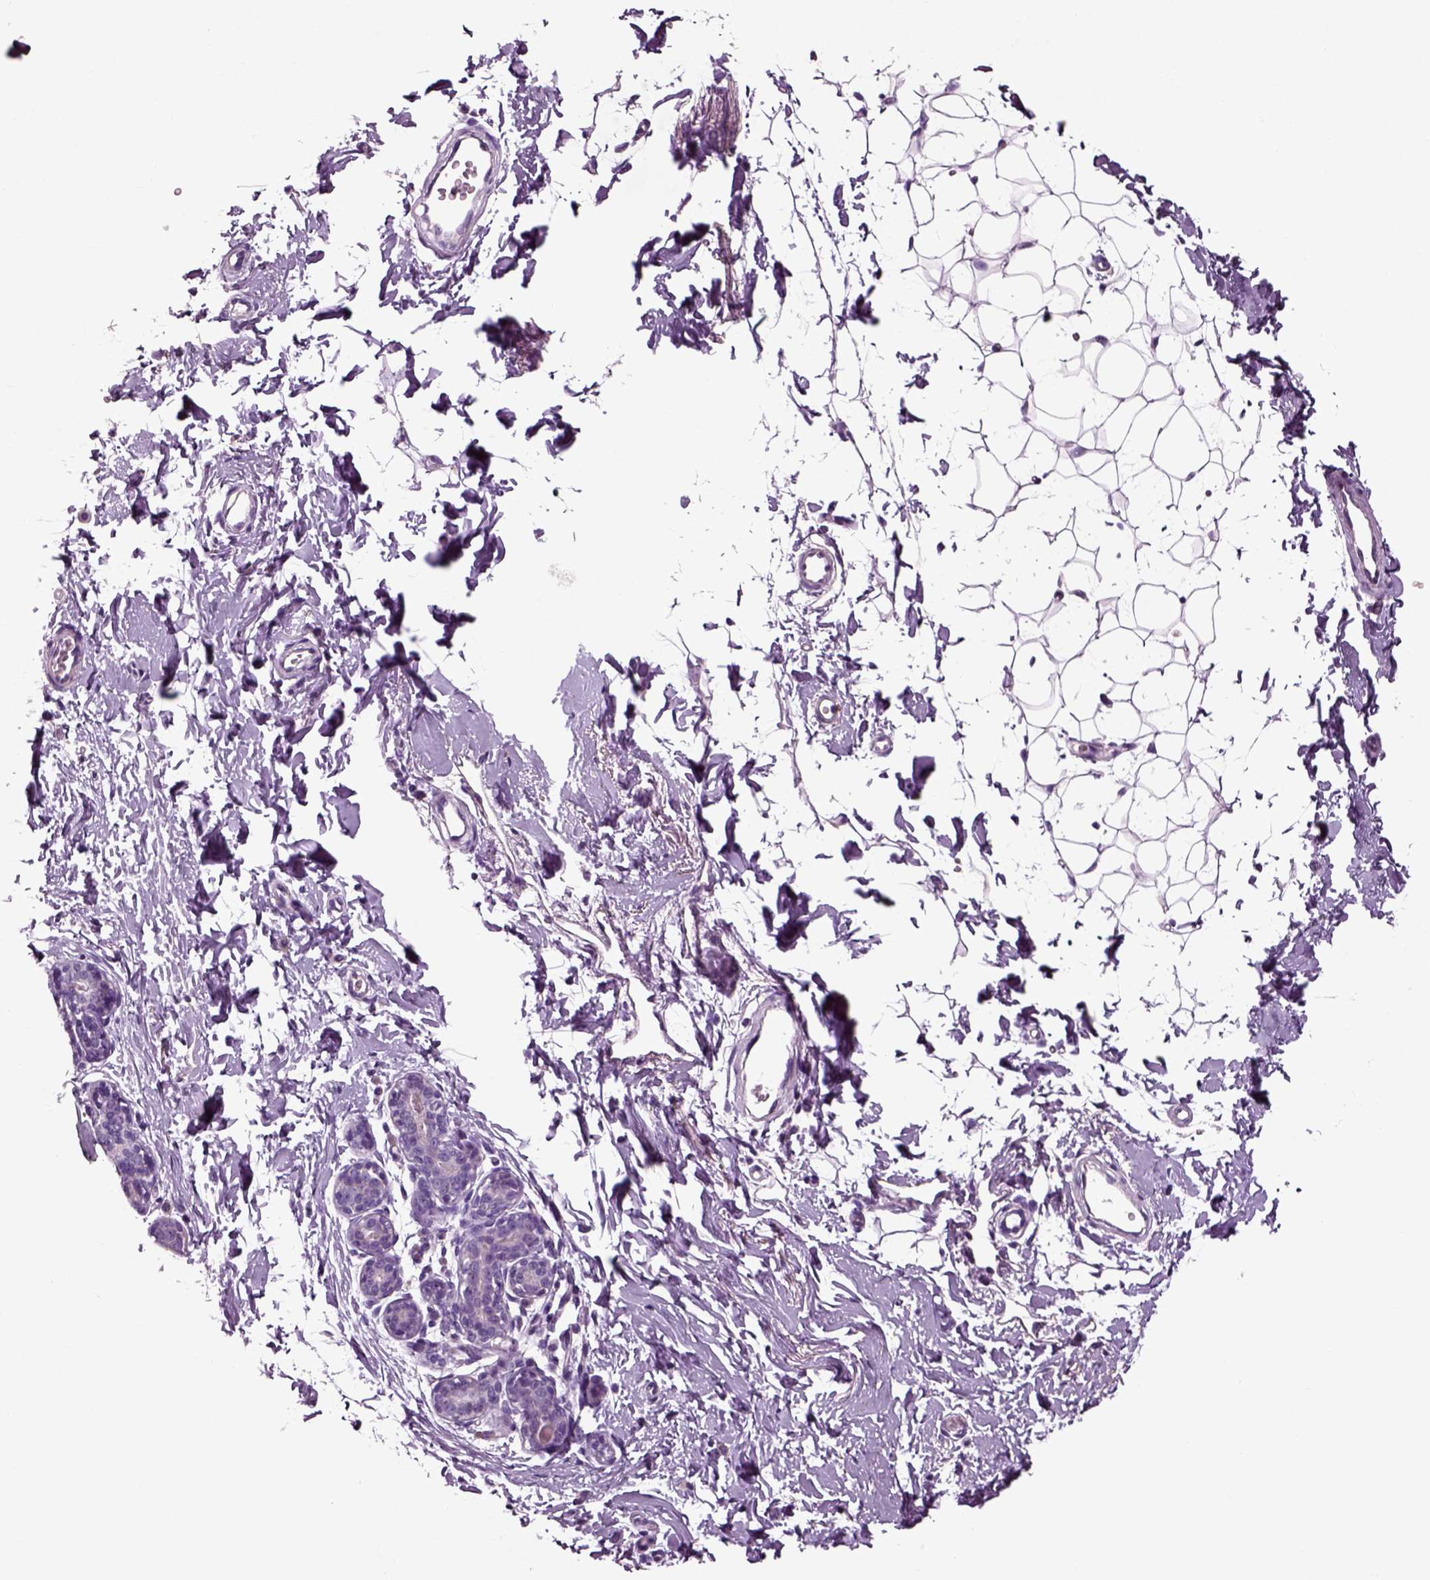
{"staining": {"intensity": "negative", "quantity": "none", "location": "none"}, "tissue": "breast", "cell_type": "Adipocytes", "image_type": "normal", "snomed": [{"axis": "morphology", "description": "Normal tissue, NOS"}, {"axis": "topography", "description": "Breast"}], "caption": "DAB (3,3'-diaminobenzidine) immunohistochemical staining of unremarkable human breast demonstrates no significant staining in adipocytes. The staining is performed using DAB (3,3'-diaminobenzidine) brown chromogen with nuclei counter-stained in using hematoxylin.", "gene": "DEFB118", "patient": {"sex": "female", "age": 37}}